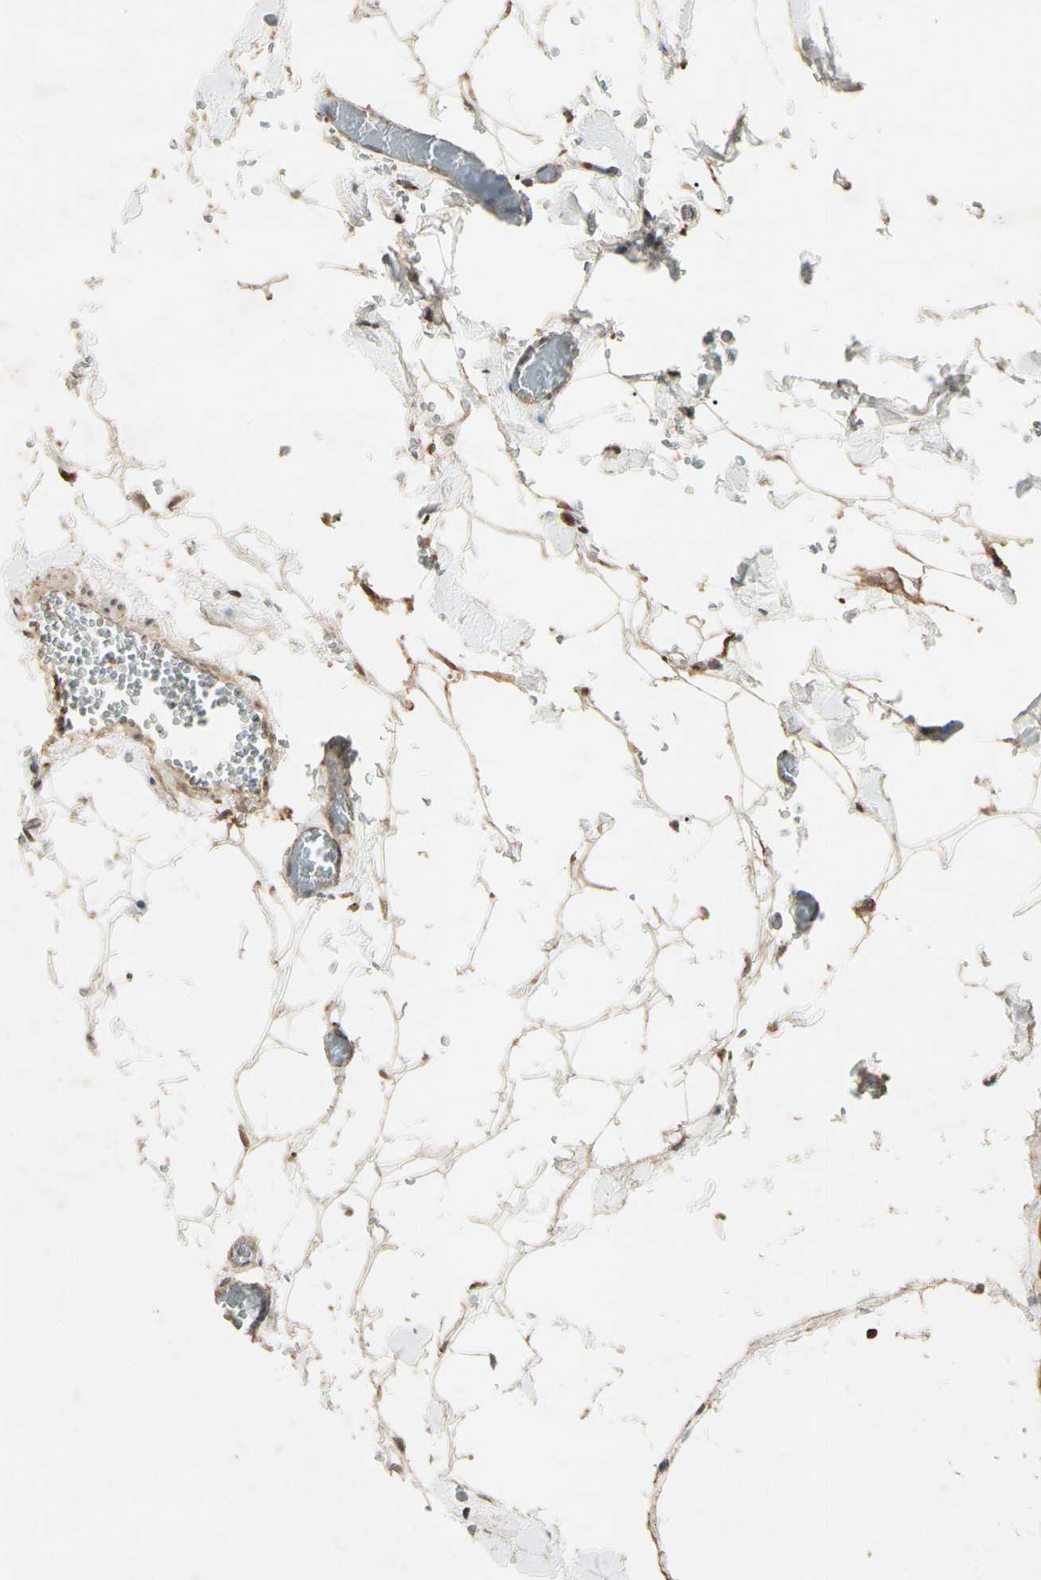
{"staining": {"intensity": "moderate", "quantity": ">75%", "location": "cytoplasmic/membranous"}, "tissue": "pancreas", "cell_type": "Exocrine glandular cells", "image_type": "normal", "snomed": [{"axis": "morphology", "description": "Normal tissue, NOS"}, {"axis": "topography", "description": "Pancreas"}], "caption": "Immunohistochemistry histopathology image of benign pancreas stained for a protein (brown), which reveals medium levels of moderate cytoplasmic/membranous positivity in approximately >75% of exocrine glandular cells.", "gene": "PRDX5", "patient": {"sex": "female", "age": 35}}